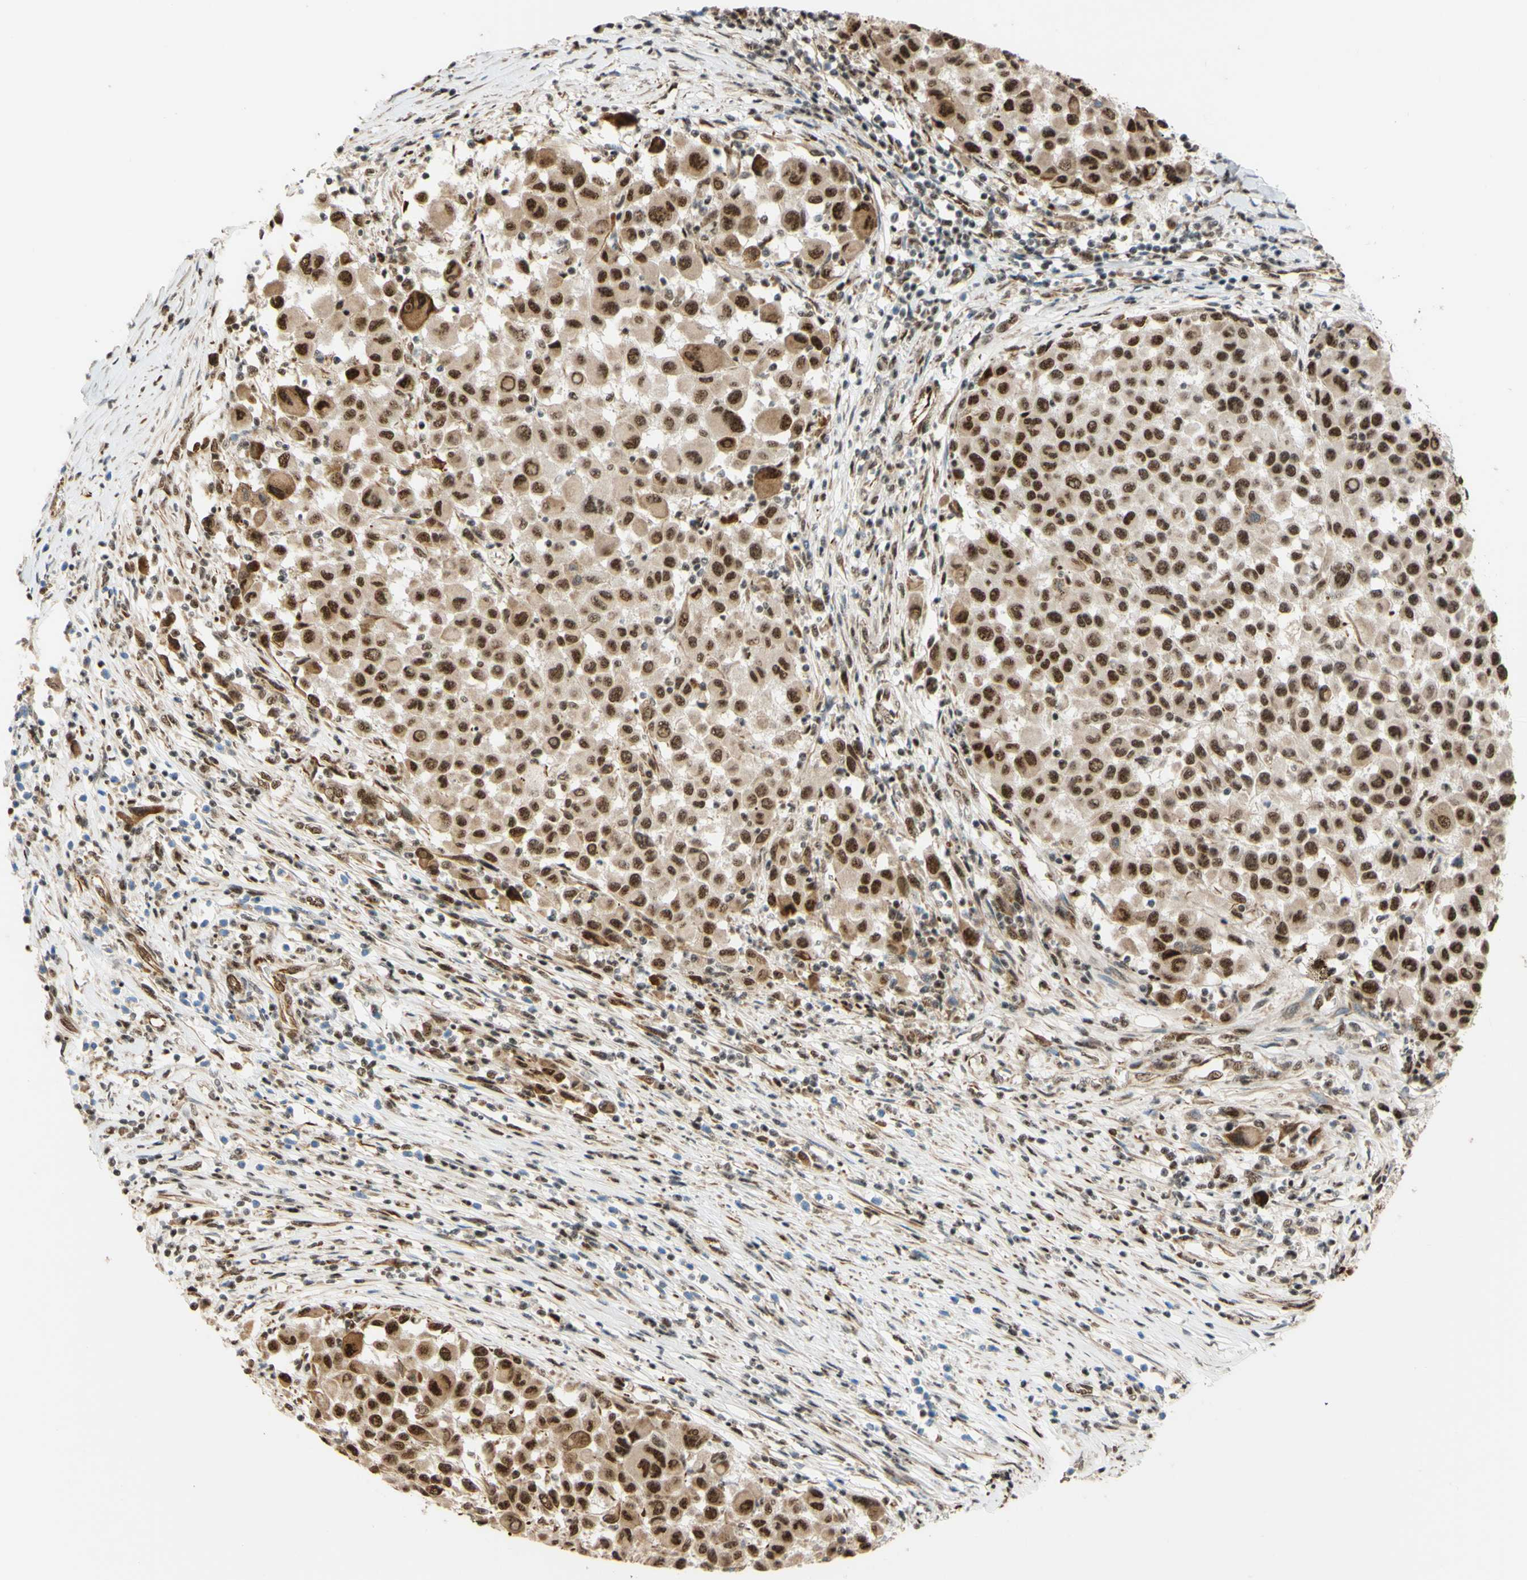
{"staining": {"intensity": "strong", "quantity": ">75%", "location": "nuclear"}, "tissue": "melanoma", "cell_type": "Tumor cells", "image_type": "cancer", "snomed": [{"axis": "morphology", "description": "Malignant melanoma, Metastatic site"}, {"axis": "topography", "description": "Lymph node"}], "caption": "Melanoma stained for a protein (brown) exhibits strong nuclear positive expression in about >75% of tumor cells.", "gene": "SAP18", "patient": {"sex": "male", "age": 61}}